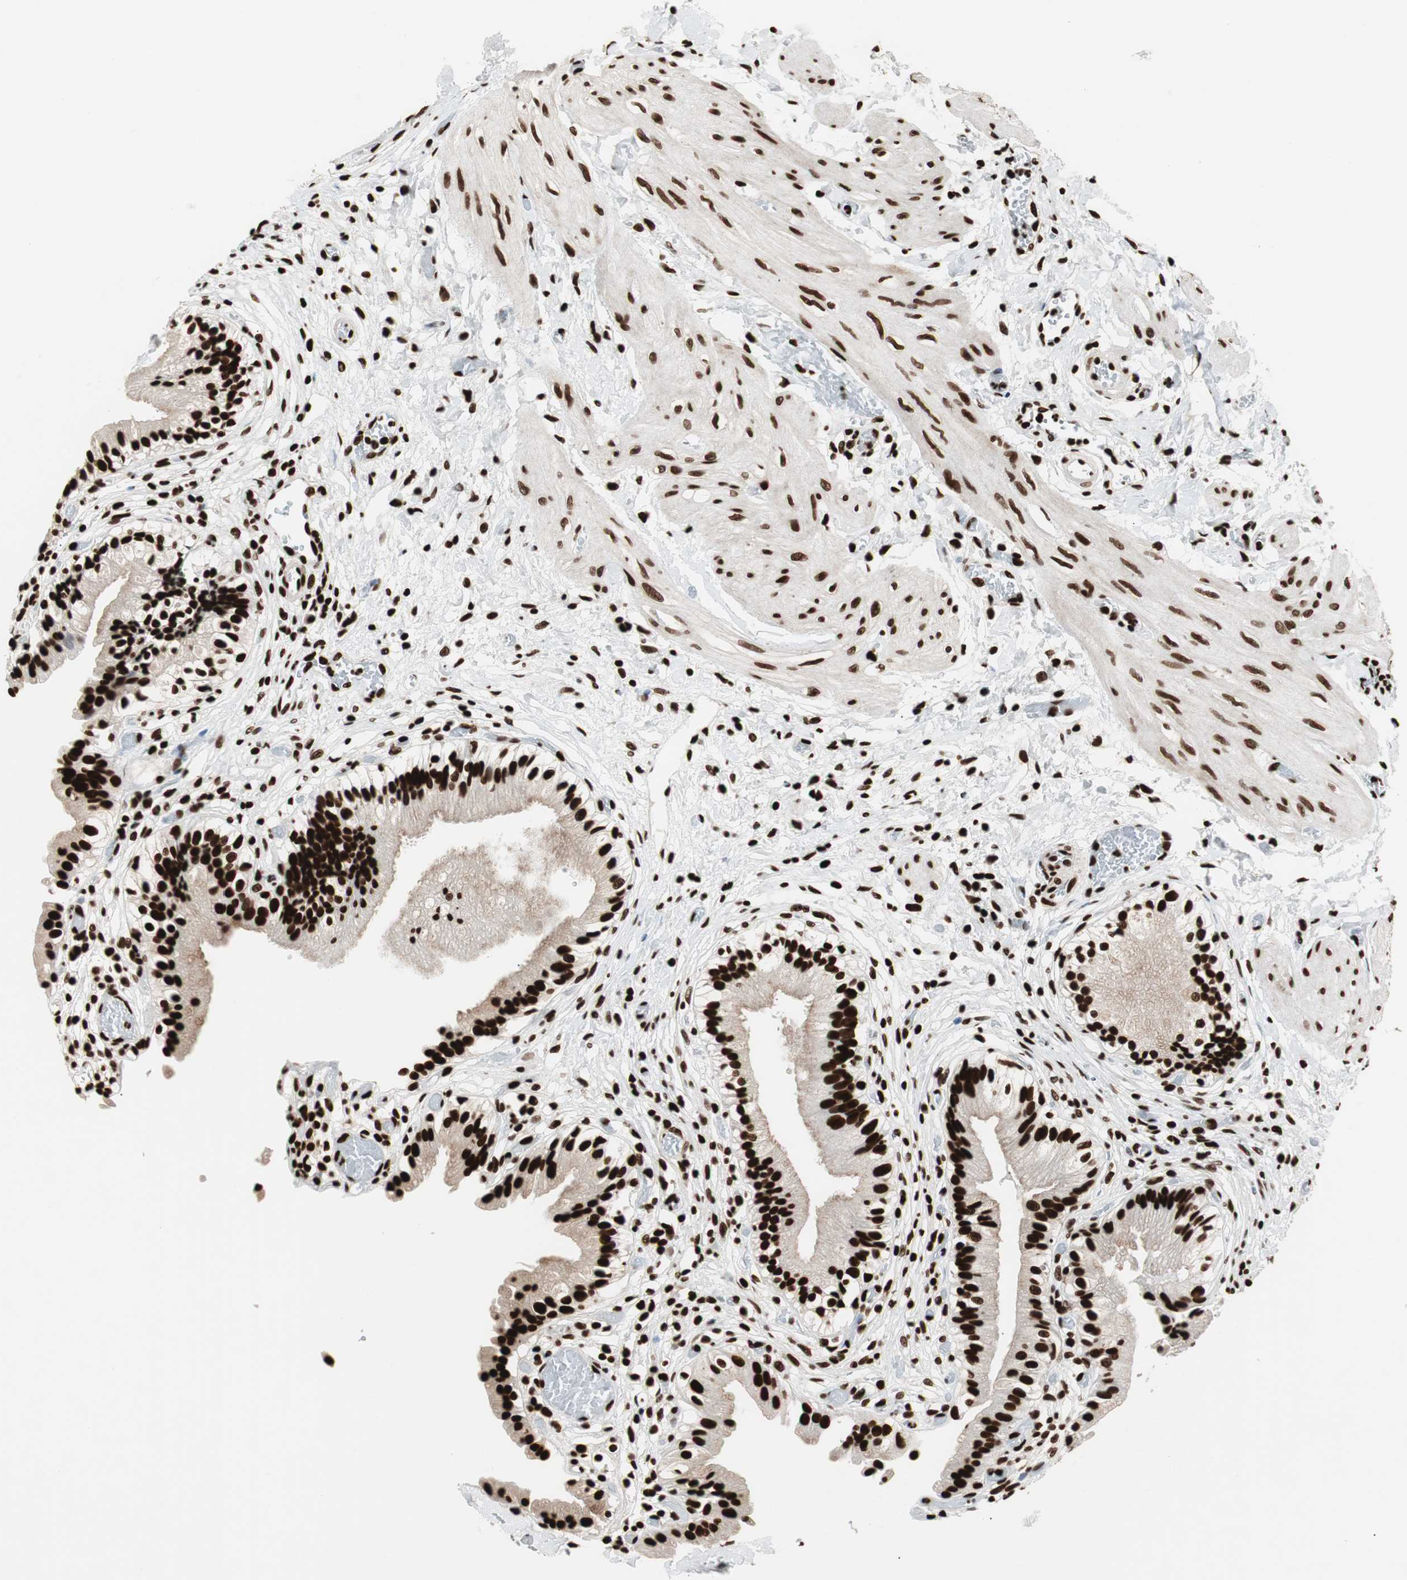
{"staining": {"intensity": "strong", "quantity": ">75%", "location": "cytoplasmic/membranous,nuclear"}, "tissue": "gallbladder", "cell_type": "Glandular cells", "image_type": "normal", "snomed": [{"axis": "morphology", "description": "Normal tissue, NOS"}, {"axis": "topography", "description": "Gallbladder"}], "caption": "Brown immunohistochemical staining in normal human gallbladder displays strong cytoplasmic/membranous,nuclear positivity in approximately >75% of glandular cells.", "gene": "MTA2", "patient": {"sex": "male", "age": 65}}